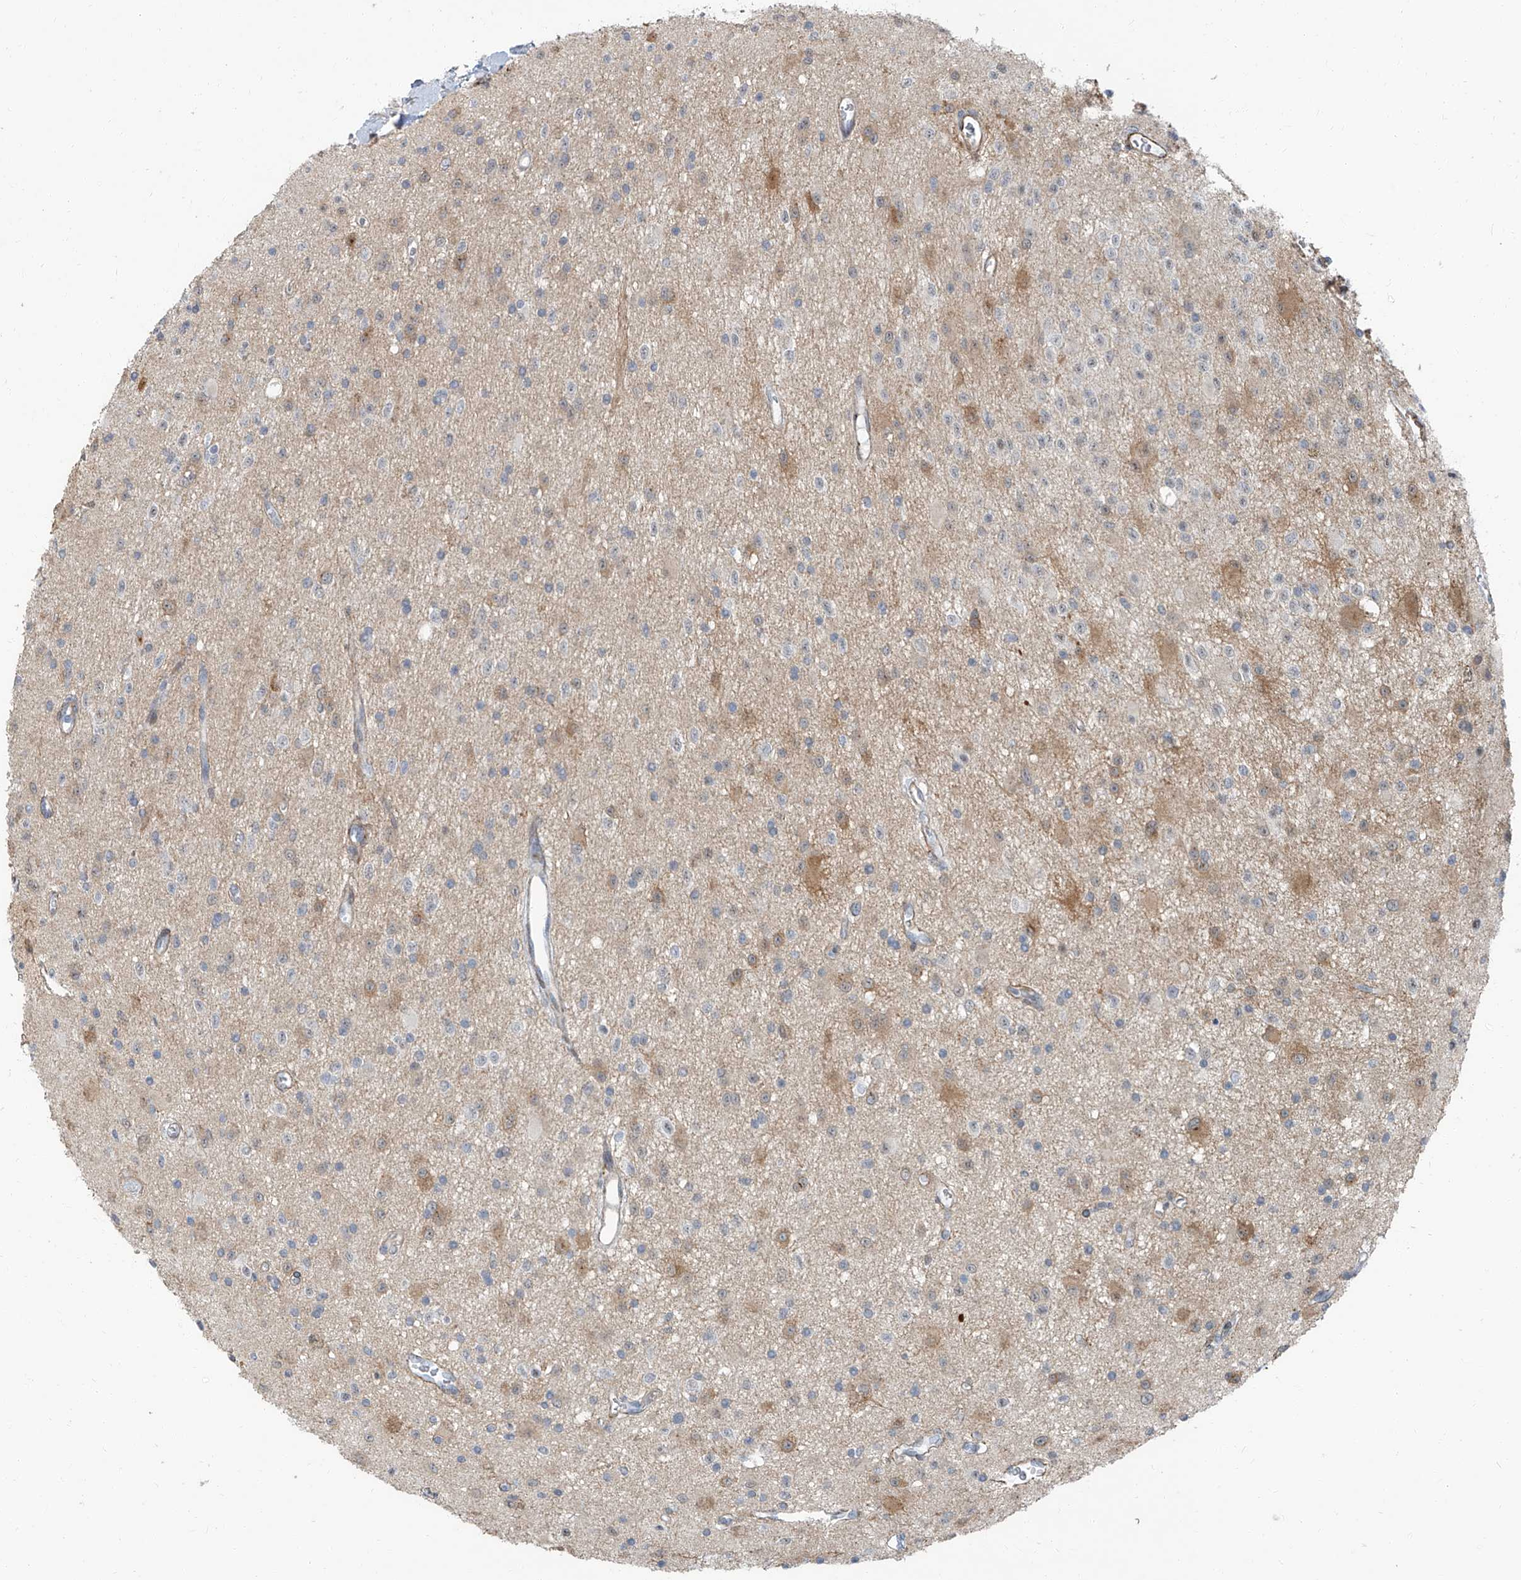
{"staining": {"intensity": "negative", "quantity": "none", "location": "none"}, "tissue": "glioma", "cell_type": "Tumor cells", "image_type": "cancer", "snomed": [{"axis": "morphology", "description": "Glioma, malignant, High grade"}, {"axis": "topography", "description": "Brain"}], "caption": "DAB immunohistochemical staining of human malignant glioma (high-grade) demonstrates no significant staining in tumor cells.", "gene": "TXLNB", "patient": {"sex": "male", "age": 34}}